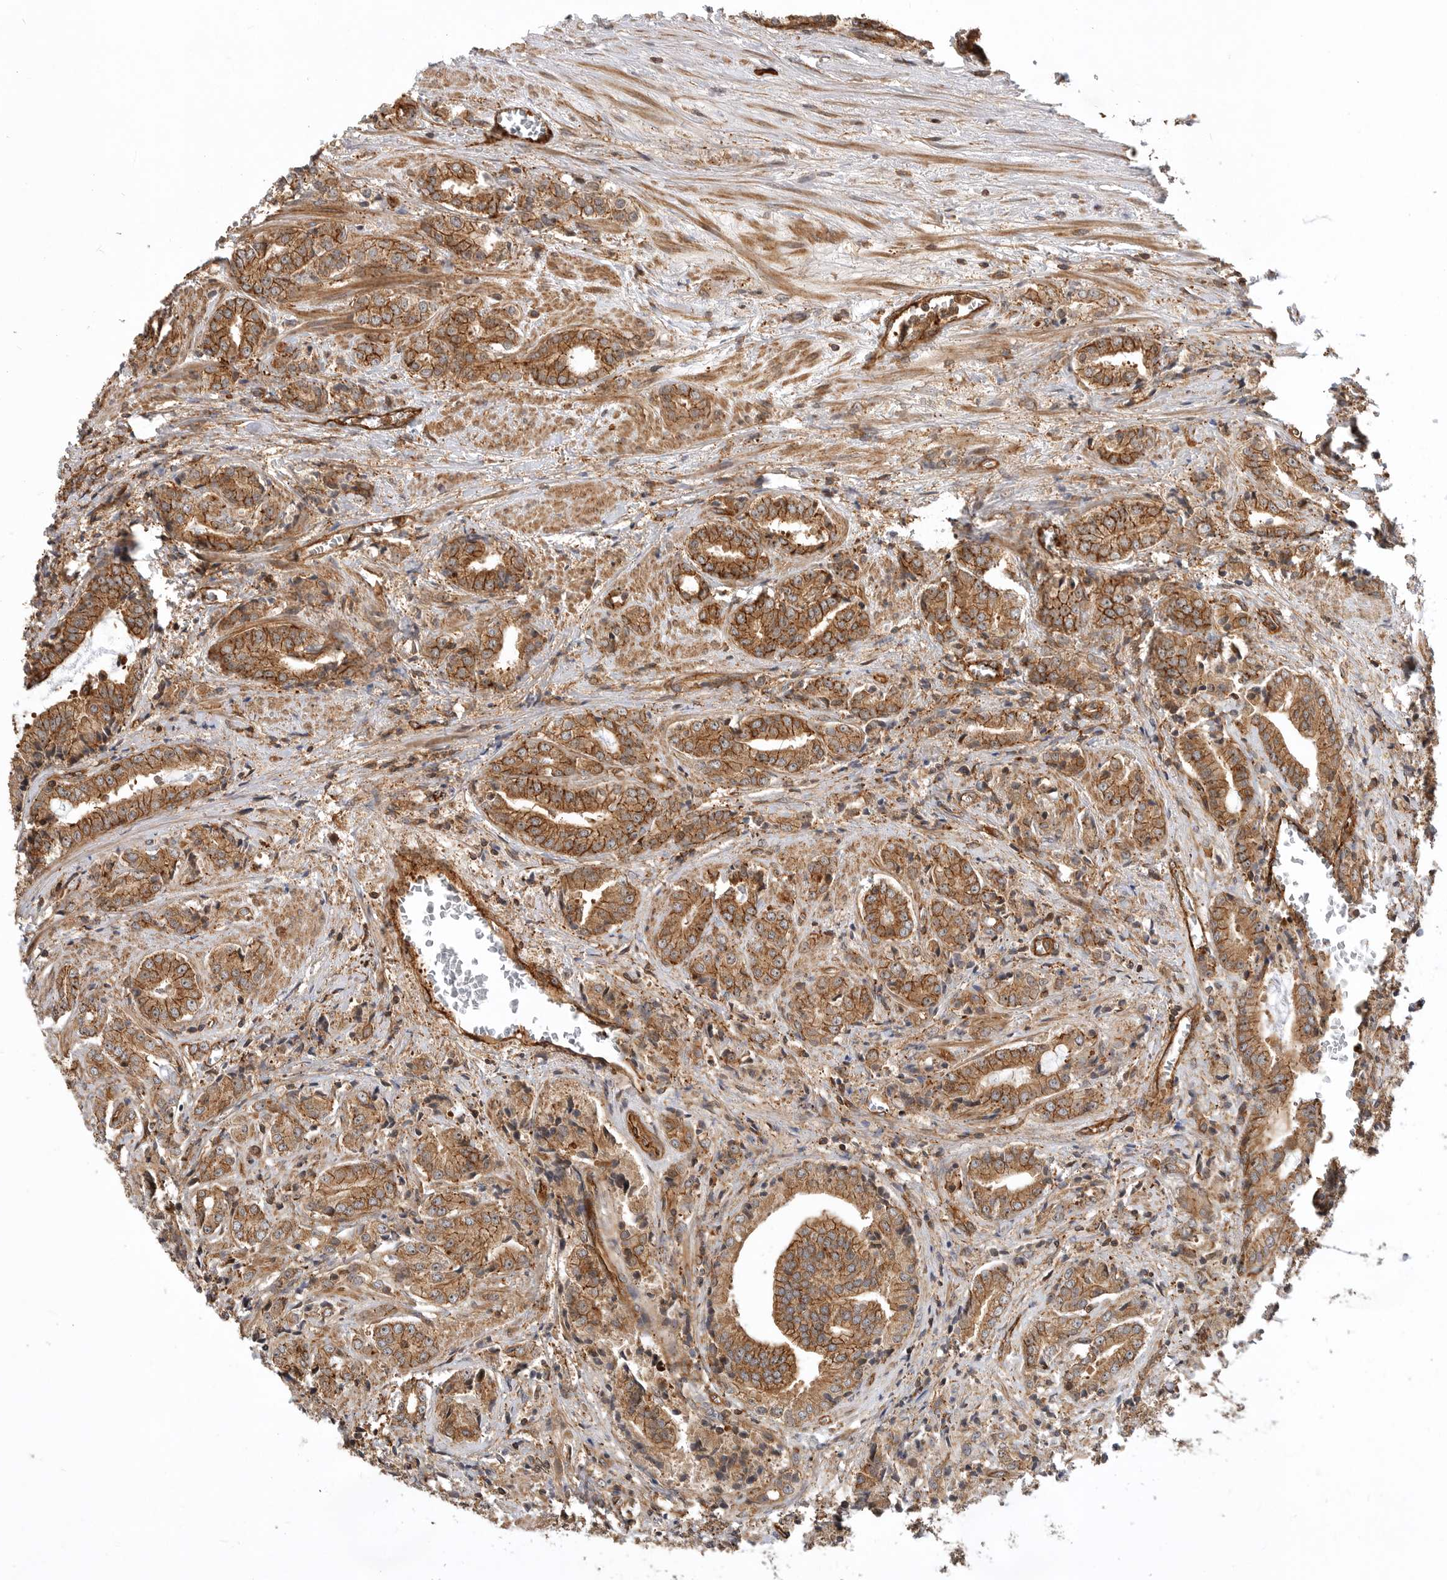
{"staining": {"intensity": "strong", "quantity": ">75%", "location": "cytoplasmic/membranous"}, "tissue": "prostate cancer", "cell_type": "Tumor cells", "image_type": "cancer", "snomed": [{"axis": "morphology", "description": "Adenocarcinoma, High grade"}, {"axis": "topography", "description": "Prostate"}], "caption": "High-magnification brightfield microscopy of prostate adenocarcinoma (high-grade) stained with DAB (brown) and counterstained with hematoxylin (blue). tumor cells exhibit strong cytoplasmic/membranous staining is present in about>75% of cells.", "gene": "GPATCH2", "patient": {"sex": "male", "age": 57}}